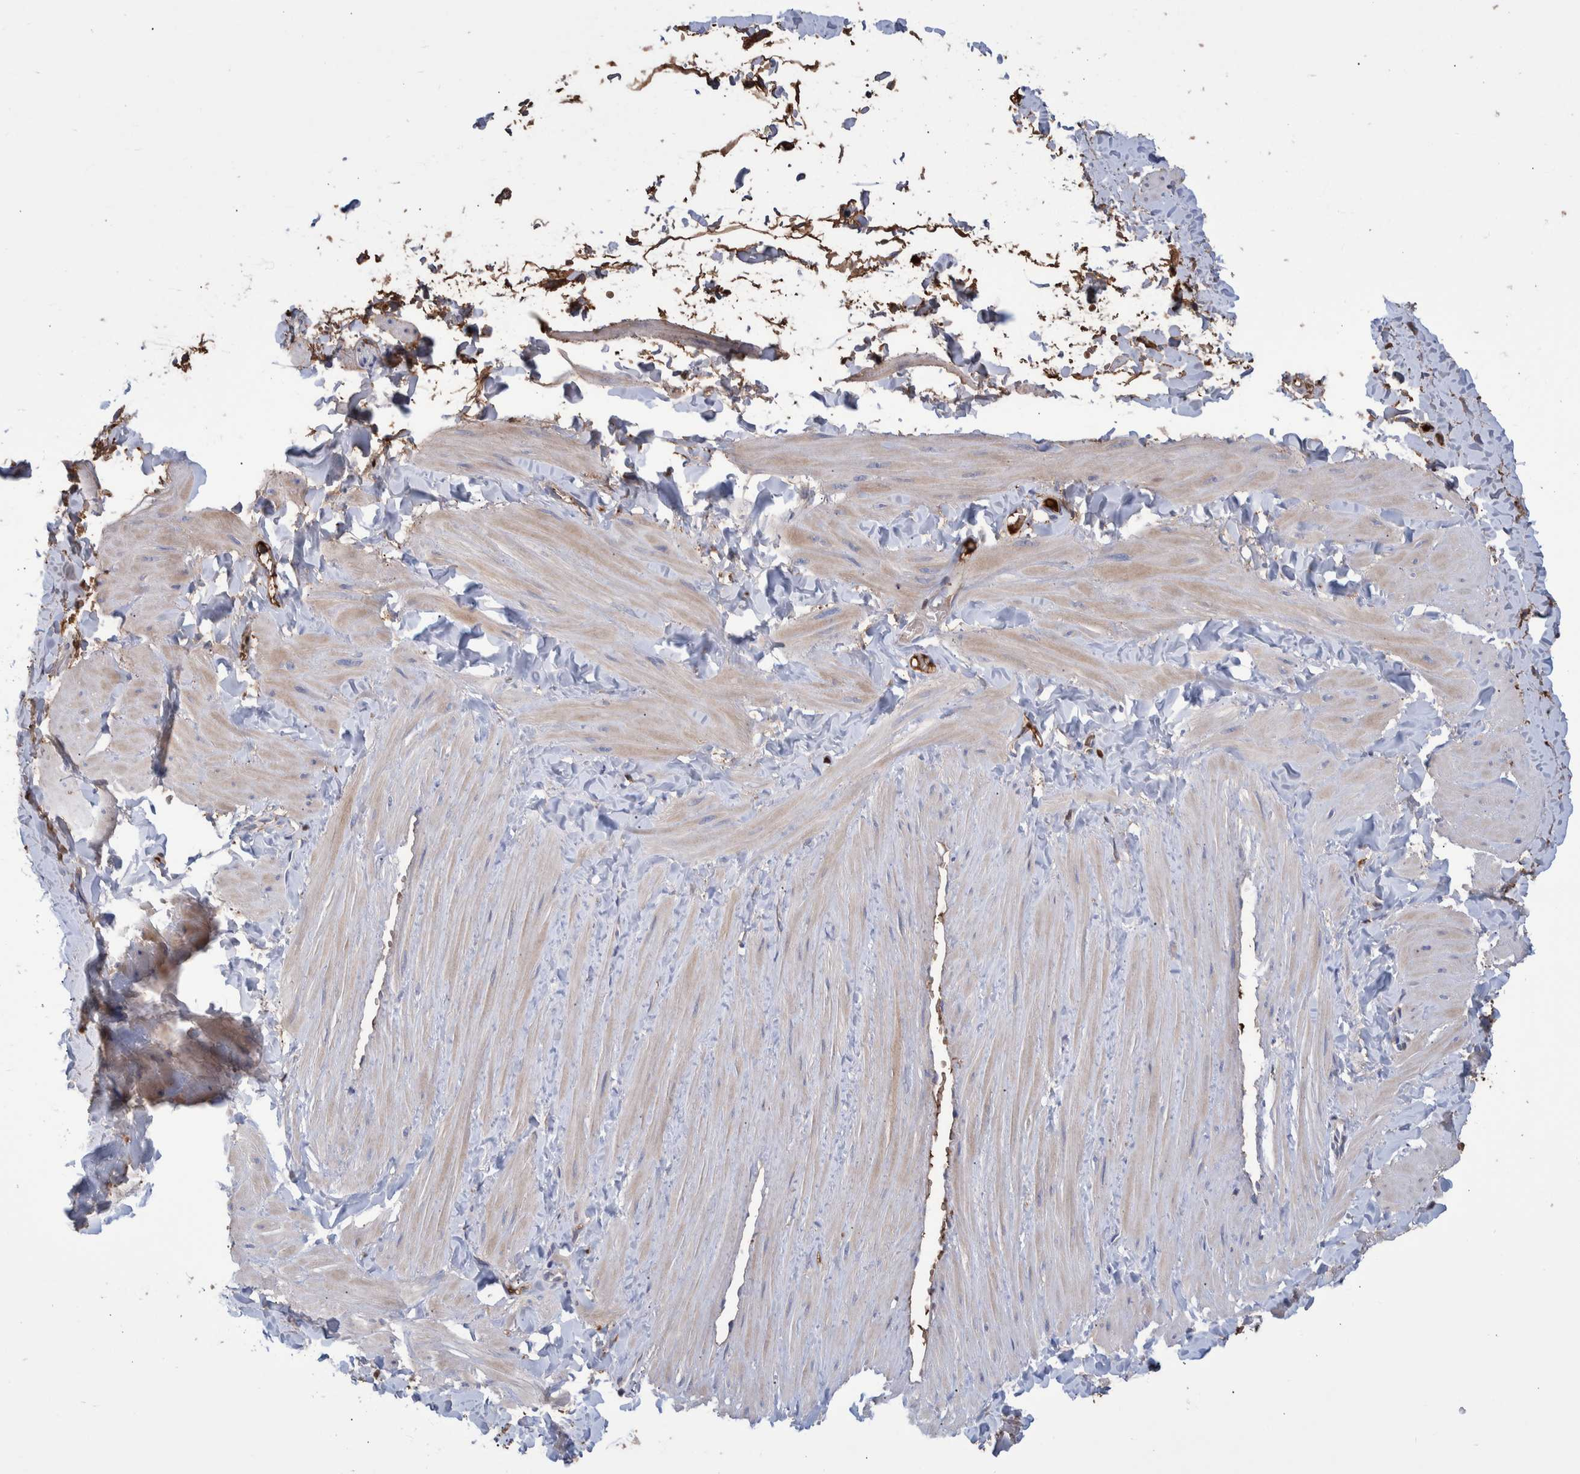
{"staining": {"intensity": "negative", "quantity": "none", "location": "none"}, "tissue": "soft tissue", "cell_type": "Fibroblasts", "image_type": "normal", "snomed": [{"axis": "morphology", "description": "Normal tissue, NOS"}, {"axis": "topography", "description": "Adipose tissue"}, {"axis": "topography", "description": "Vascular tissue"}, {"axis": "topography", "description": "Peripheral nerve tissue"}], "caption": "A histopathology image of soft tissue stained for a protein shows no brown staining in fibroblasts. (DAB IHC visualized using brightfield microscopy, high magnification).", "gene": "DLL4", "patient": {"sex": "male", "age": 25}}